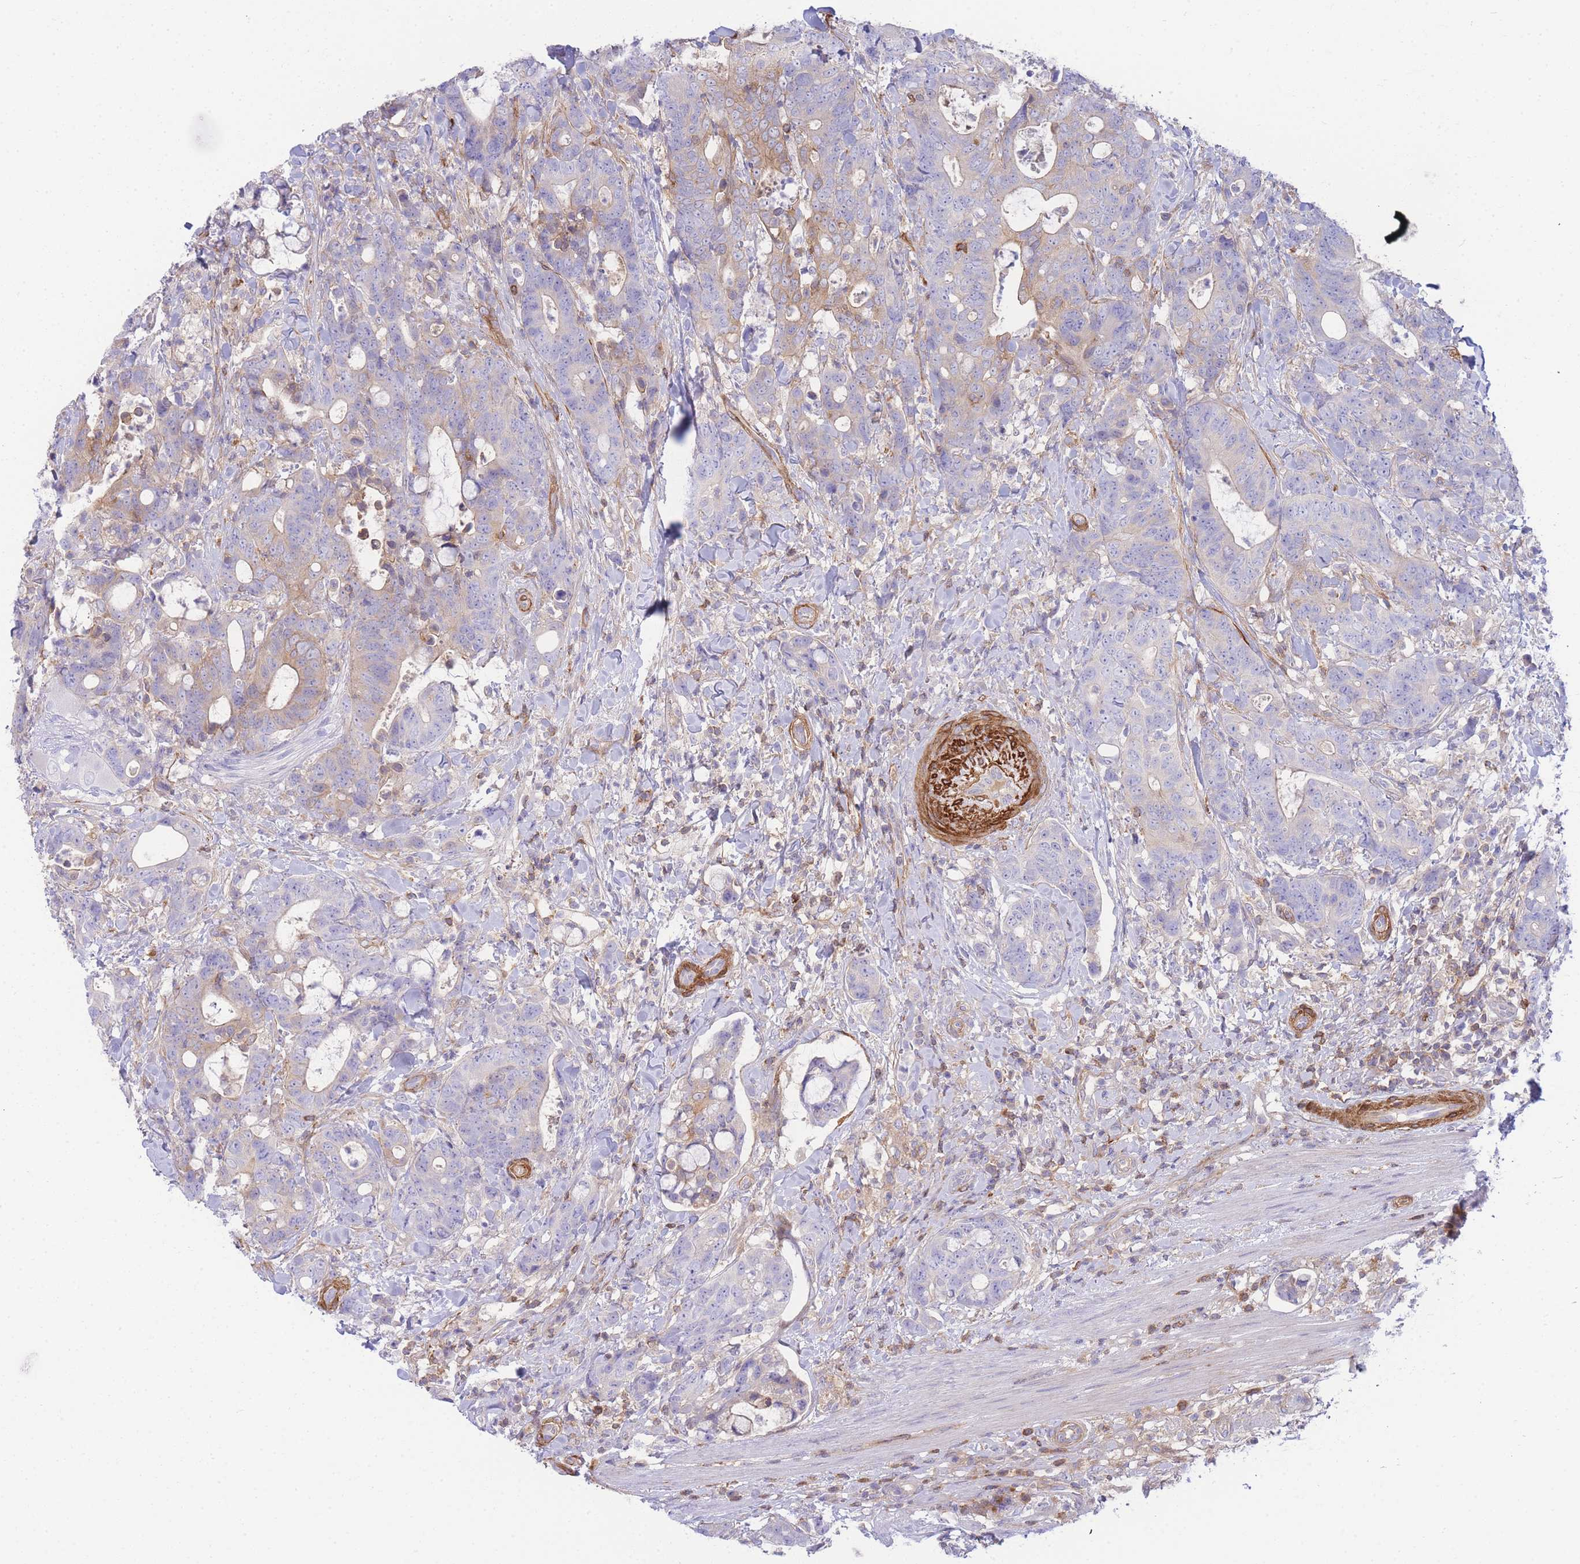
{"staining": {"intensity": "weak", "quantity": "25%-75%", "location": "cytoplasmic/membranous"}, "tissue": "colorectal cancer", "cell_type": "Tumor cells", "image_type": "cancer", "snomed": [{"axis": "morphology", "description": "Adenocarcinoma, NOS"}, {"axis": "topography", "description": "Colon"}], "caption": "Colorectal cancer stained with immunohistochemistry shows weak cytoplasmic/membranous expression in approximately 25%-75% of tumor cells.", "gene": "FBN3", "patient": {"sex": "female", "age": 82}}